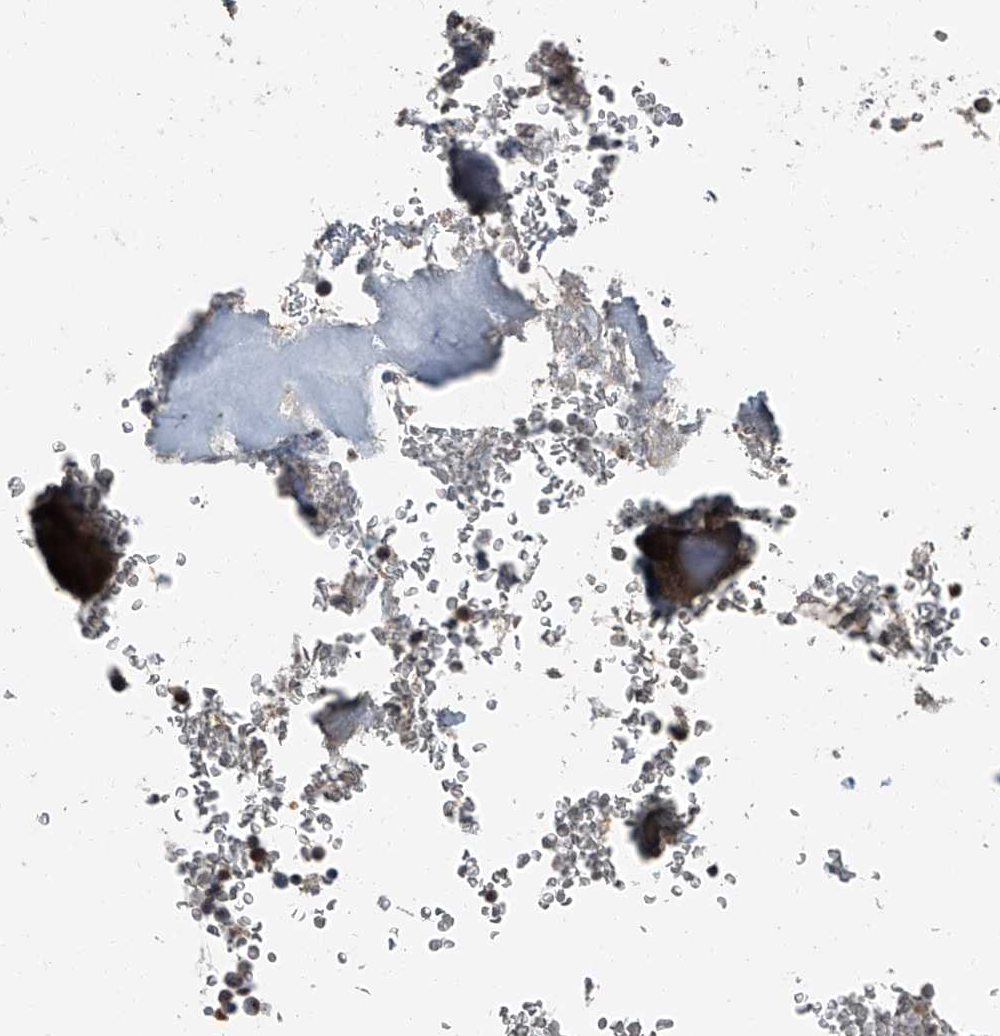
{"staining": {"intensity": "moderate", "quantity": "<25%", "location": "nuclear"}, "tissue": "bone marrow", "cell_type": "Hematopoietic cells", "image_type": "normal", "snomed": [{"axis": "morphology", "description": "Normal tissue, NOS"}, {"axis": "topography", "description": "Bone marrow"}], "caption": "A brown stain labels moderate nuclear staining of a protein in hematopoietic cells of normal human bone marrow.", "gene": "TCOF1", "patient": {"sex": "male", "age": 58}}